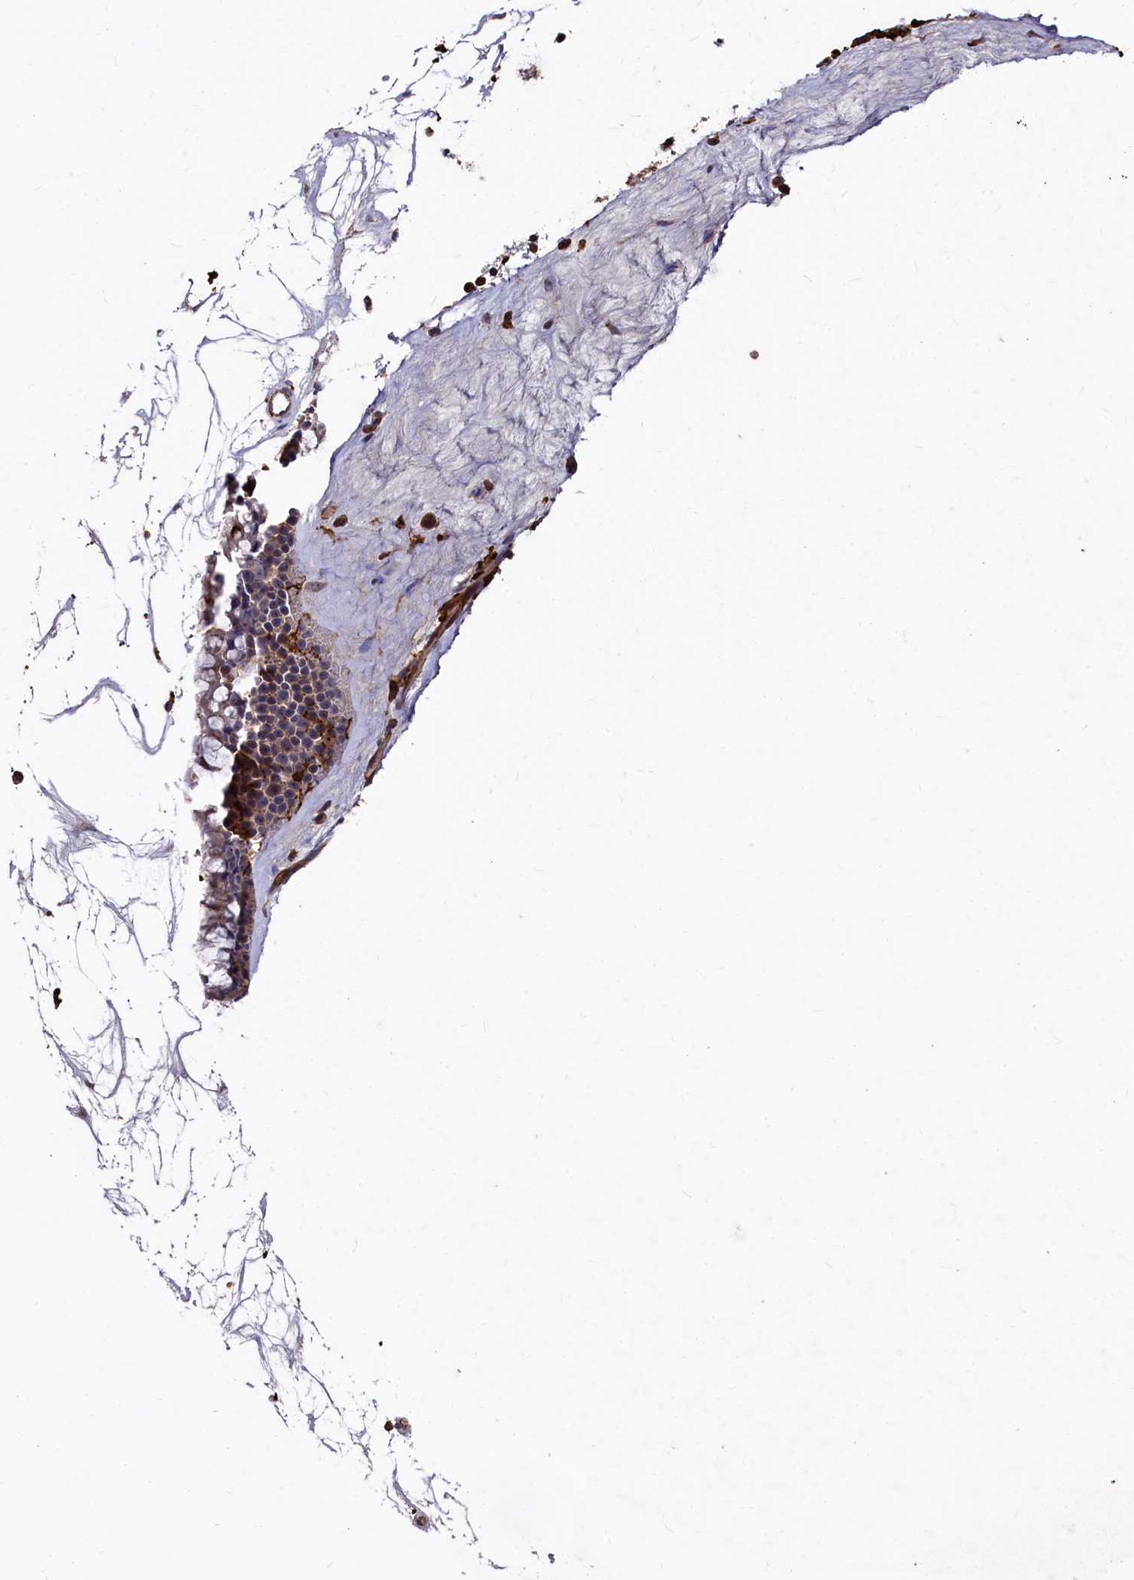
{"staining": {"intensity": "moderate", "quantity": "<25%", "location": "cytoplasmic/membranous"}, "tissue": "nasopharynx", "cell_type": "Respiratory epithelial cells", "image_type": "normal", "snomed": [{"axis": "morphology", "description": "Normal tissue, NOS"}, {"axis": "topography", "description": "Nasopharynx"}], "caption": "The image displays a brown stain indicating the presence of a protein in the cytoplasmic/membranous of respiratory epithelial cells in nasopharynx. The staining was performed using DAB (3,3'-diaminobenzidine), with brown indicating positive protein expression. Nuclei are stained blue with hematoxylin.", "gene": "PLEKHO2", "patient": {"sex": "male", "age": 64}}